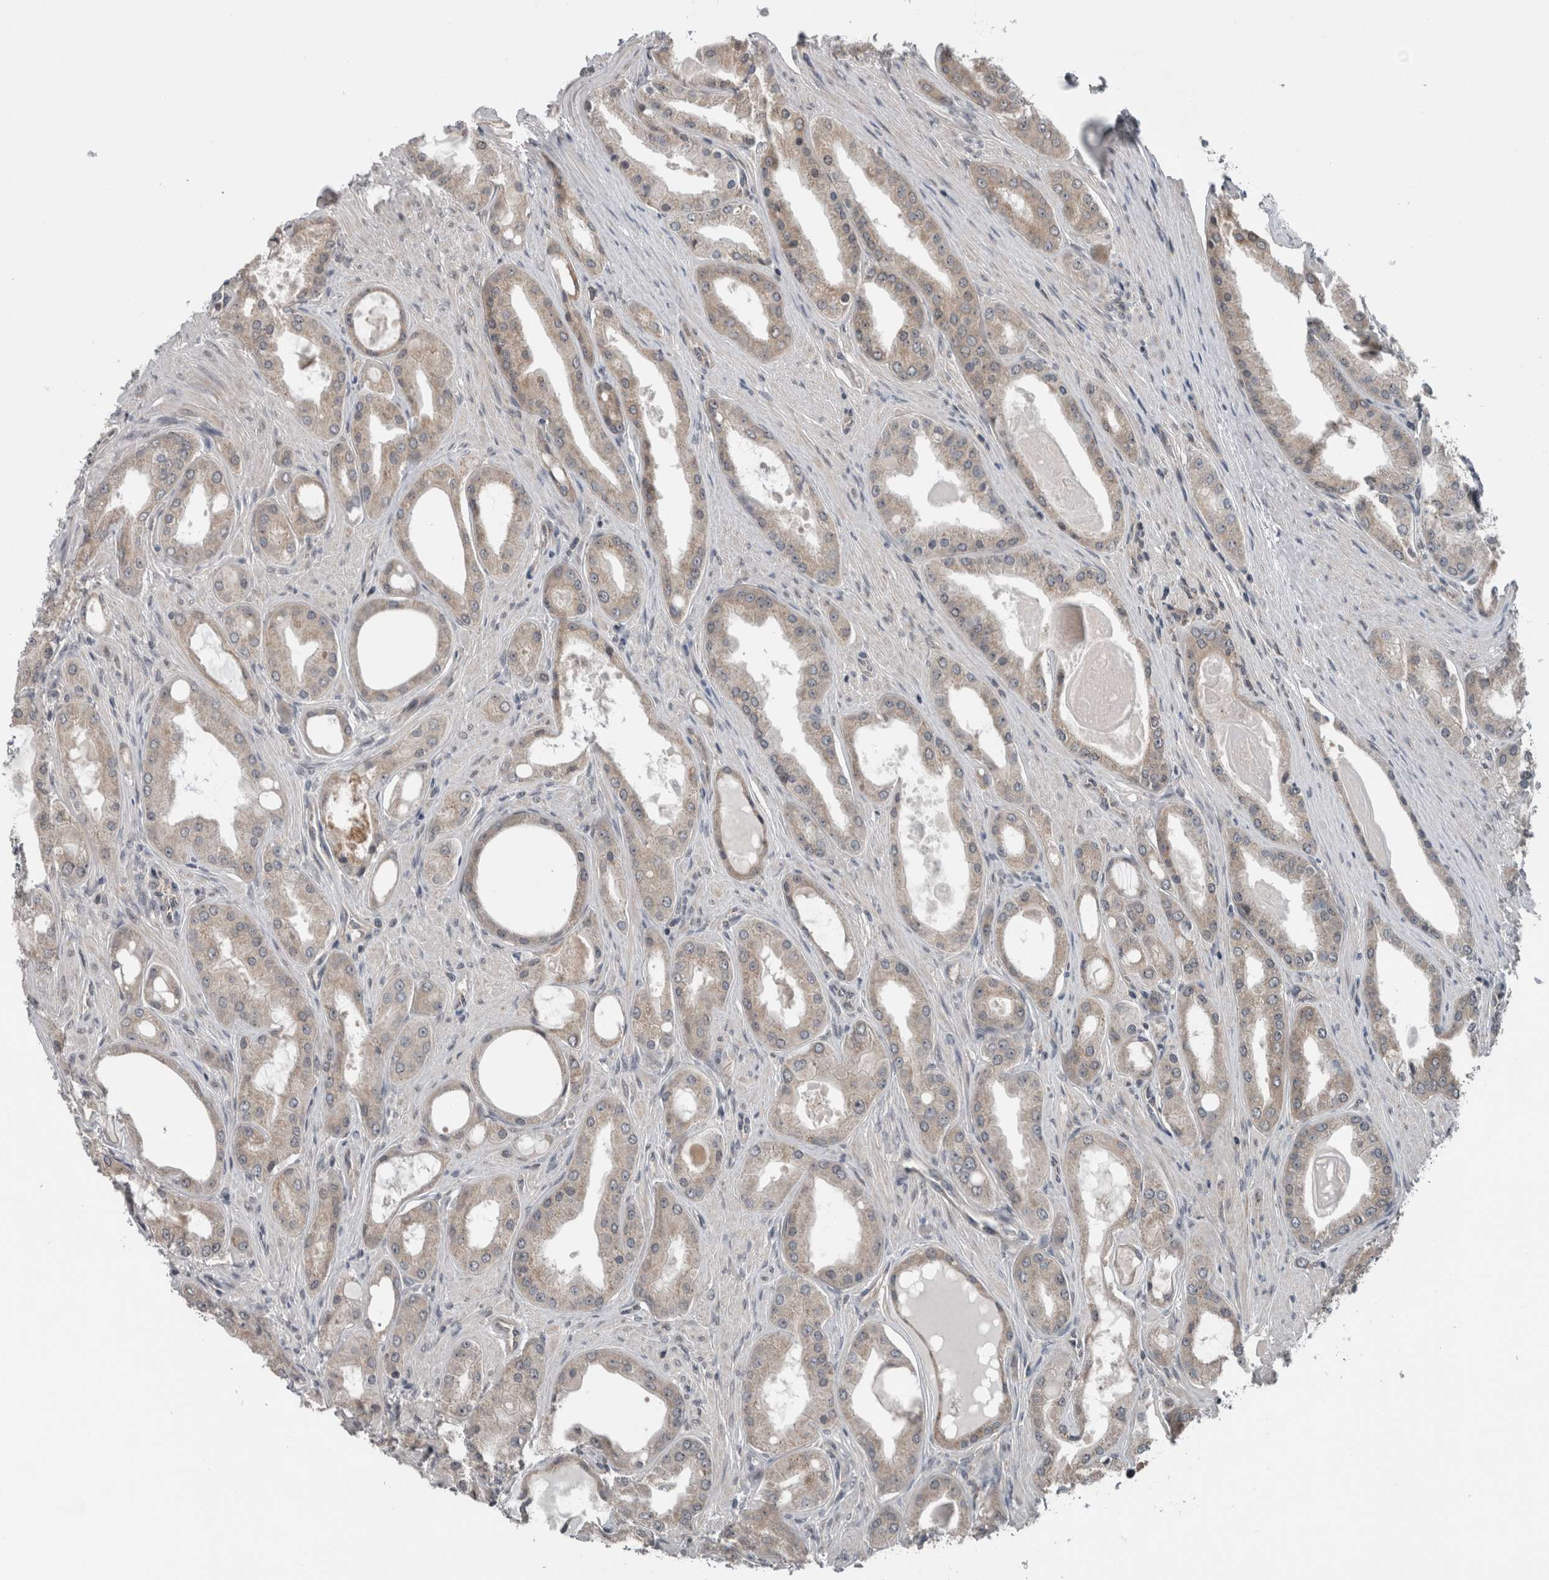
{"staining": {"intensity": "negative", "quantity": "none", "location": "none"}, "tissue": "prostate cancer", "cell_type": "Tumor cells", "image_type": "cancer", "snomed": [{"axis": "morphology", "description": "Adenocarcinoma, High grade"}, {"axis": "topography", "description": "Prostate"}], "caption": "The photomicrograph displays no significant positivity in tumor cells of prostate cancer. (Immunohistochemistry, brightfield microscopy, high magnification).", "gene": "ENY2", "patient": {"sex": "male", "age": 60}}